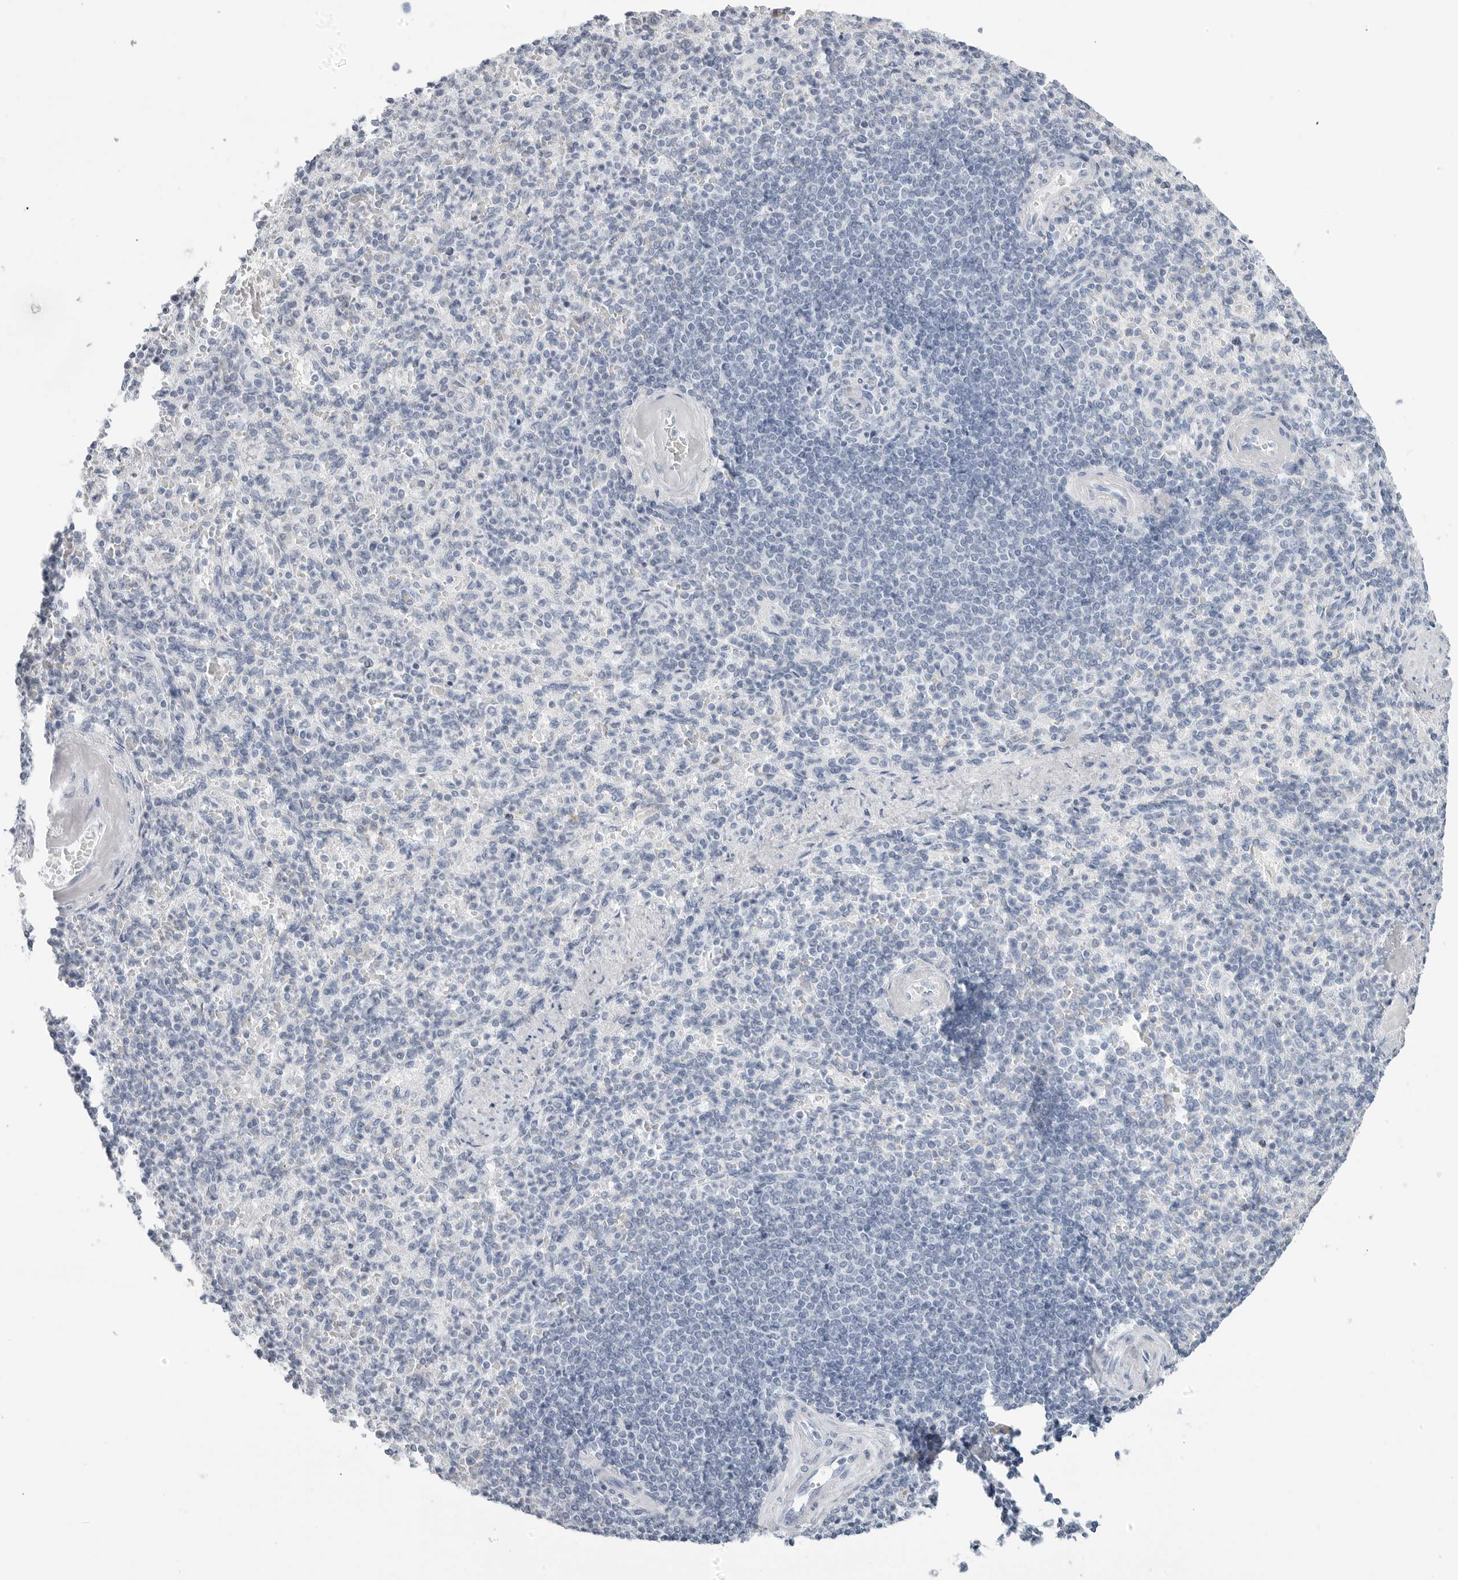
{"staining": {"intensity": "negative", "quantity": "none", "location": "none"}, "tissue": "spleen", "cell_type": "Cells in red pulp", "image_type": "normal", "snomed": [{"axis": "morphology", "description": "Normal tissue, NOS"}, {"axis": "topography", "description": "Spleen"}], "caption": "This is an immunohistochemistry histopathology image of benign spleen. There is no staining in cells in red pulp.", "gene": "AMPD1", "patient": {"sex": "female", "age": 74}}